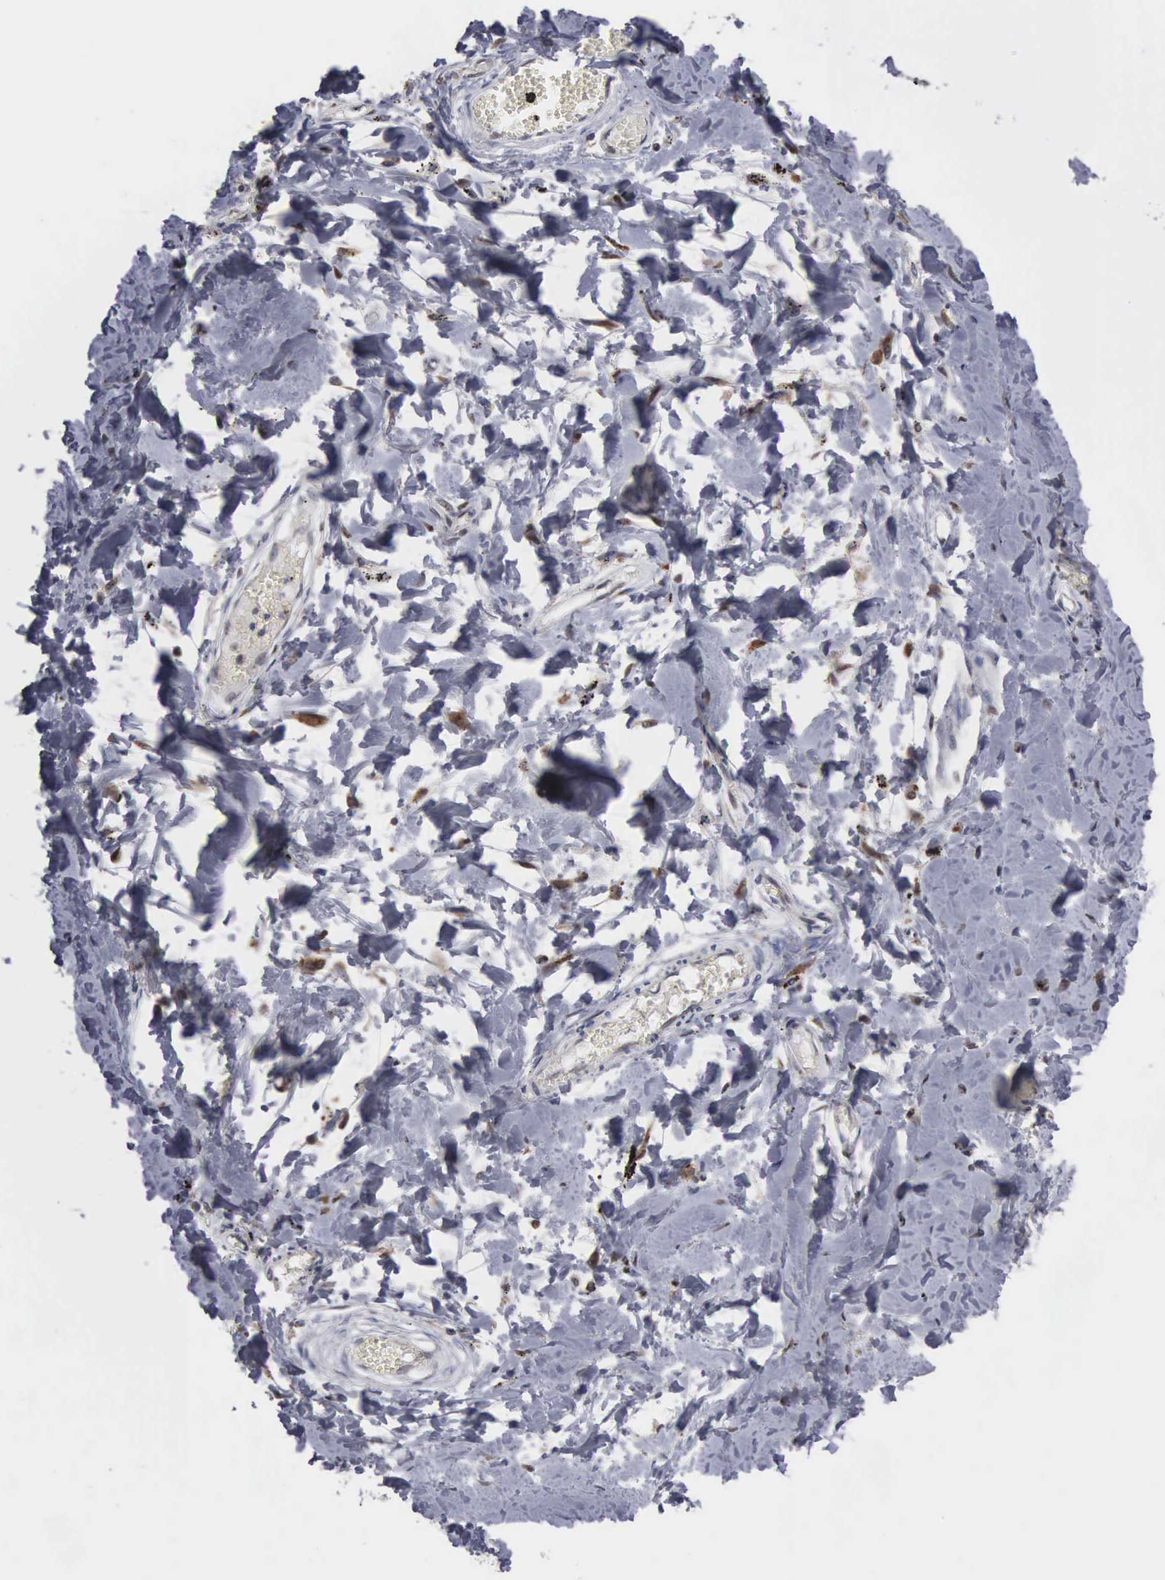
{"staining": {"intensity": "moderate", "quantity": ">75%", "location": "nuclear"}, "tissue": "adipose tissue", "cell_type": "Adipocytes", "image_type": "normal", "snomed": [{"axis": "morphology", "description": "Normal tissue, NOS"}, {"axis": "morphology", "description": "Sarcoma, NOS"}, {"axis": "topography", "description": "Skin"}, {"axis": "topography", "description": "Soft tissue"}], "caption": "DAB (3,3'-diaminobenzidine) immunohistochemical staining of benign adipose tissue demonstrates moderate nuclear protein expression in approximately >75% of adipocytes.", "gene": "TRMT5", "patient": {"sex": "female", "age": 51}}